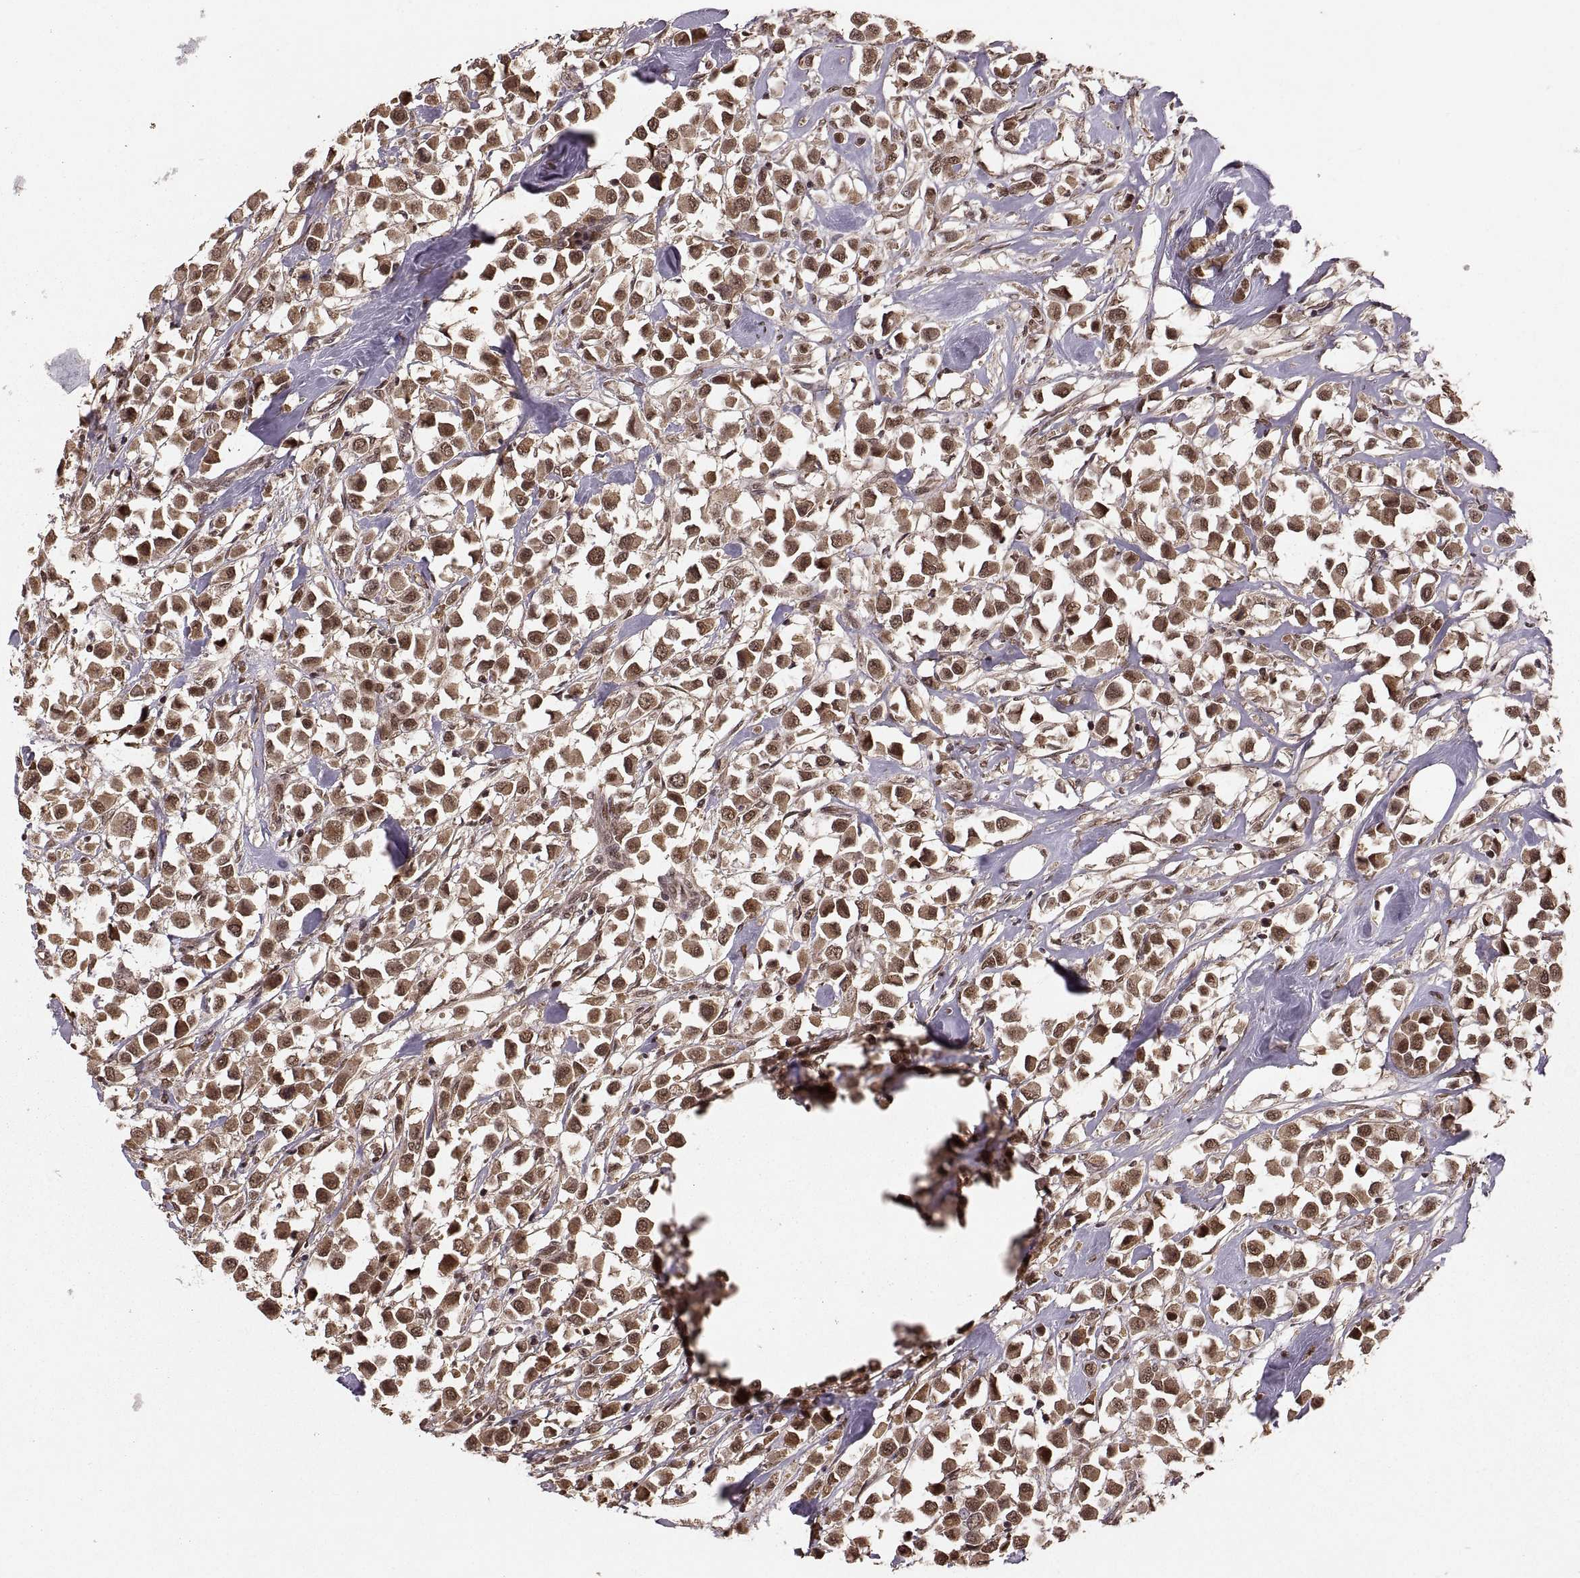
{"staining": {"intensity": "strong", "quantity": ">75%", "location": "cytoplasmic/membranous,nuclear"}, "tissue": "breast cancer", "cell_type": "Tumor cells", "image_type": "cancer", "snomed": [{"axis": "morphology", "description": "Duct carcinoma"}, {"axis": "topography", "description": "Breast"}], "caption": "A photomicrograph of human breast cancer stained for a protein demonstrates strong cytoplasmic/membranous and nuclear brown staining in tumor cells. (DAB IHC, brown staining for protein, blue staining for nuclei).", "gene": "RFT1", "patient": {"sex": "female", "age": 61}}